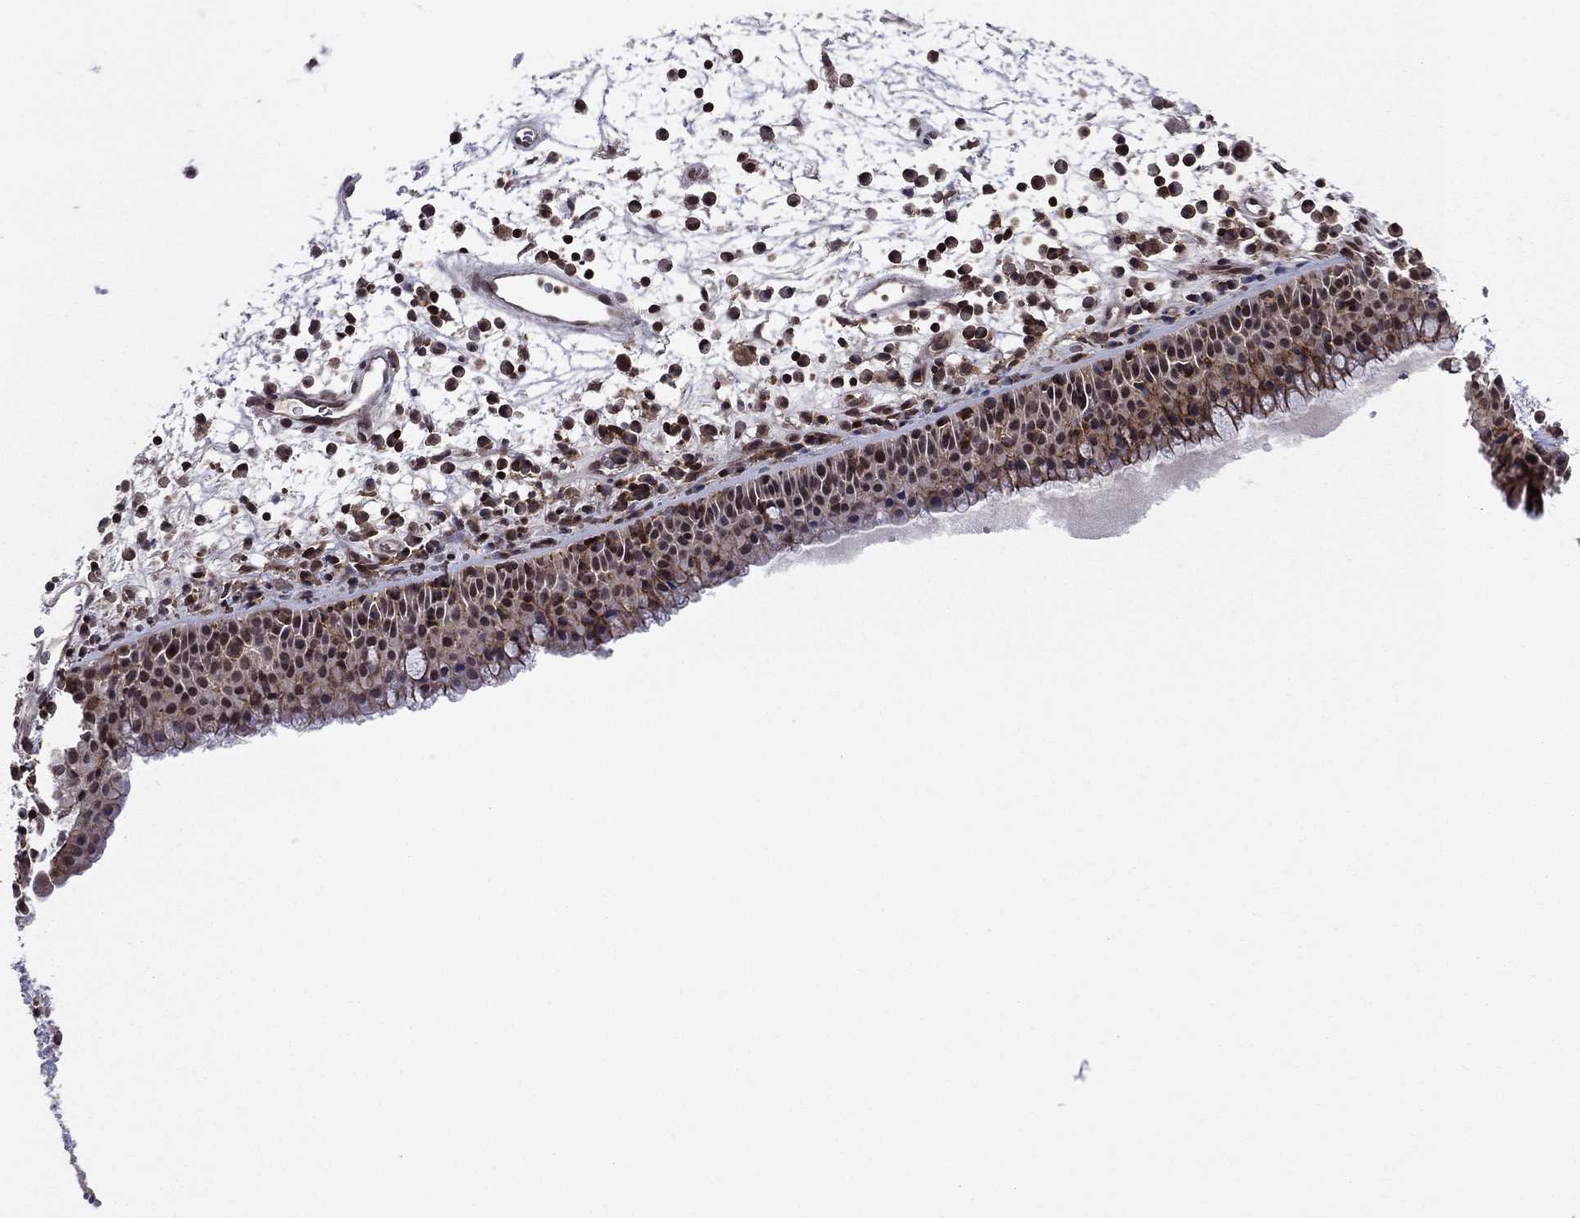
{"staining": {"intensity": "moderate", "quantity": "25%-75%", "location": "cytoplasmic/membranous,nuclear"}, "tissue": "nasopharynx", "cell_type": "Respiratory epithelial cells", "image_type": "normal", "snomed": [{"axis": "morphology", "description": "Normal tissue, NOS"}, {"axis": "topography", "description": "Nasopharynx"}], "caption": "This image displays IHC staining of benign human nasopharynx, with medium moderate cytoplasmic/membranous,nuclear staining in approximately 25%-75% of respiratory epithelial cells.", "gene": "SSX2IP", "patient": {"sex": "female", "age": 73}}